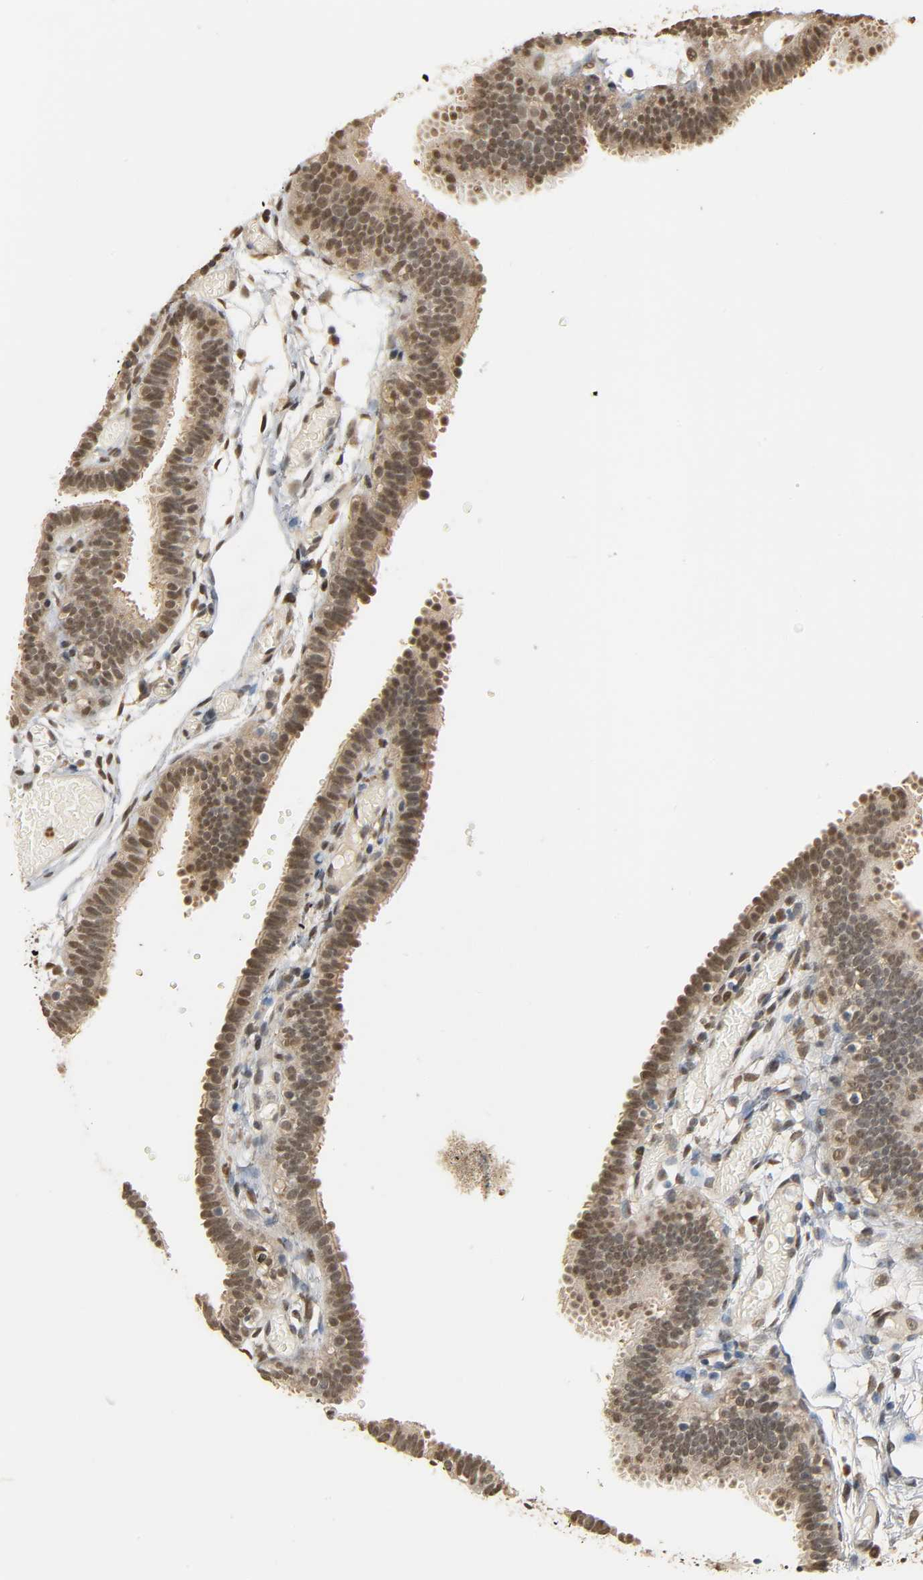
{"staining": {"intensity": "moderate", "quantity": ">75%", "location": "cytoplasmic/membranous,nuclear"}, "tissue": "fallopian tube", "cell_type": "Glandular cells", "image_type": "normal", "snomed": [{"axis": "morphology", "description": "Normal tissue, NOS"}, {"axis": "topography", "description": "Fallopian tube"}], "caption": "Benign fallopian tube exhibits moderate cytoplasmic/membranous,nuclear staining in about >75% of glandular cells, visualized by immunohistochemistry.", "gene": "ZFPM2", "patient": {"sex": "female", "age": 29}}